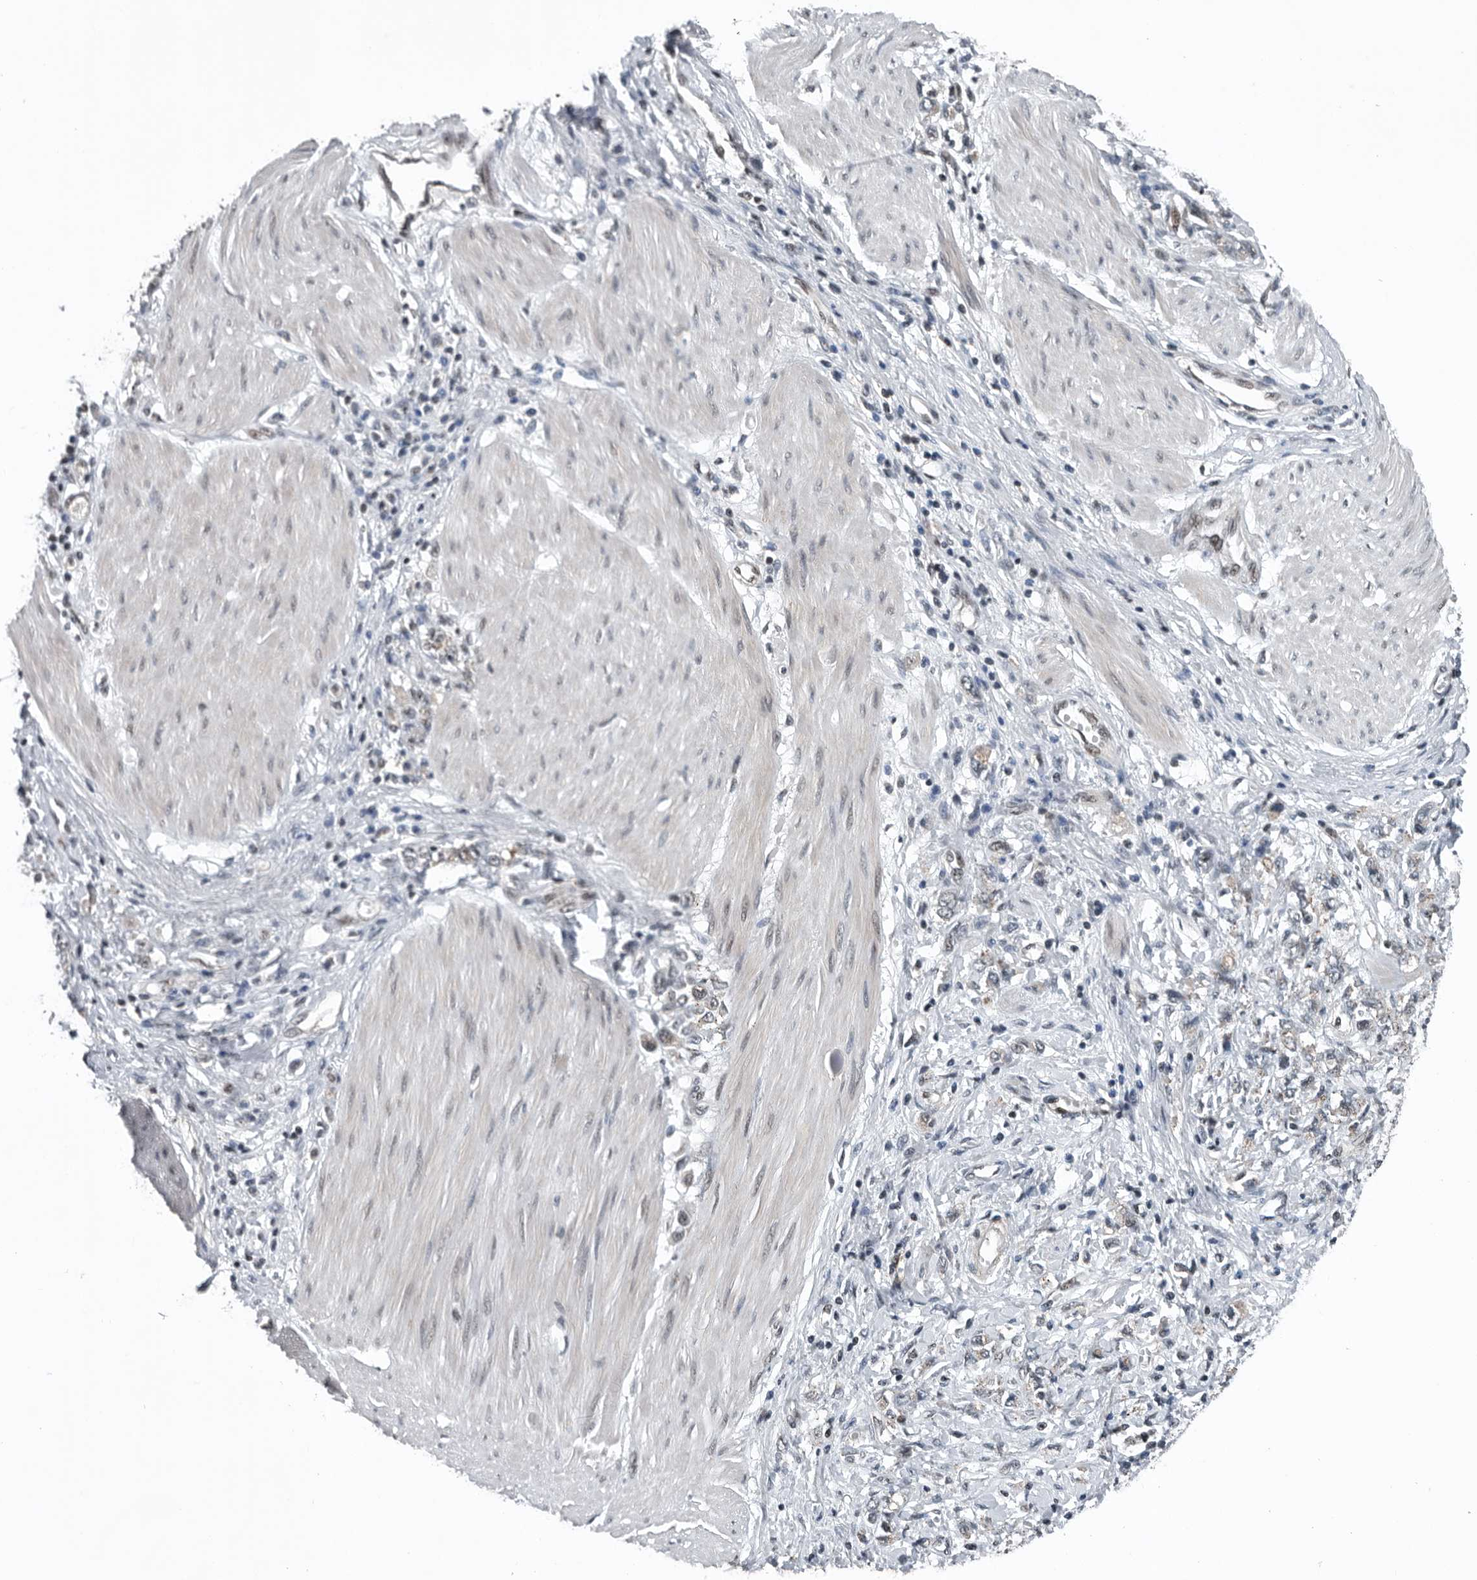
{"staining": {"intensity": "weak", "quantity": "25%-75%", "location": "nuclear"}, "tissue": "stomach cancer", "cell_type": "Tumor cells", "image_type": "cancer", "snomed": [{"axis": "morphology", "description": "Adenocarcinoma, NOS"}, {"axis": "topography", "description": "Stomach"}], "caption": "Immunohistochemistry (IHC) histopathology image of human adenocarcinoma (stomach) stained for a protein (brown), which reveals low levels of weak nuclear staining in approximately 25%-75% of tumor cells.", "gene": "SENP7", "patient": {"sex": "female", "age": 76}}